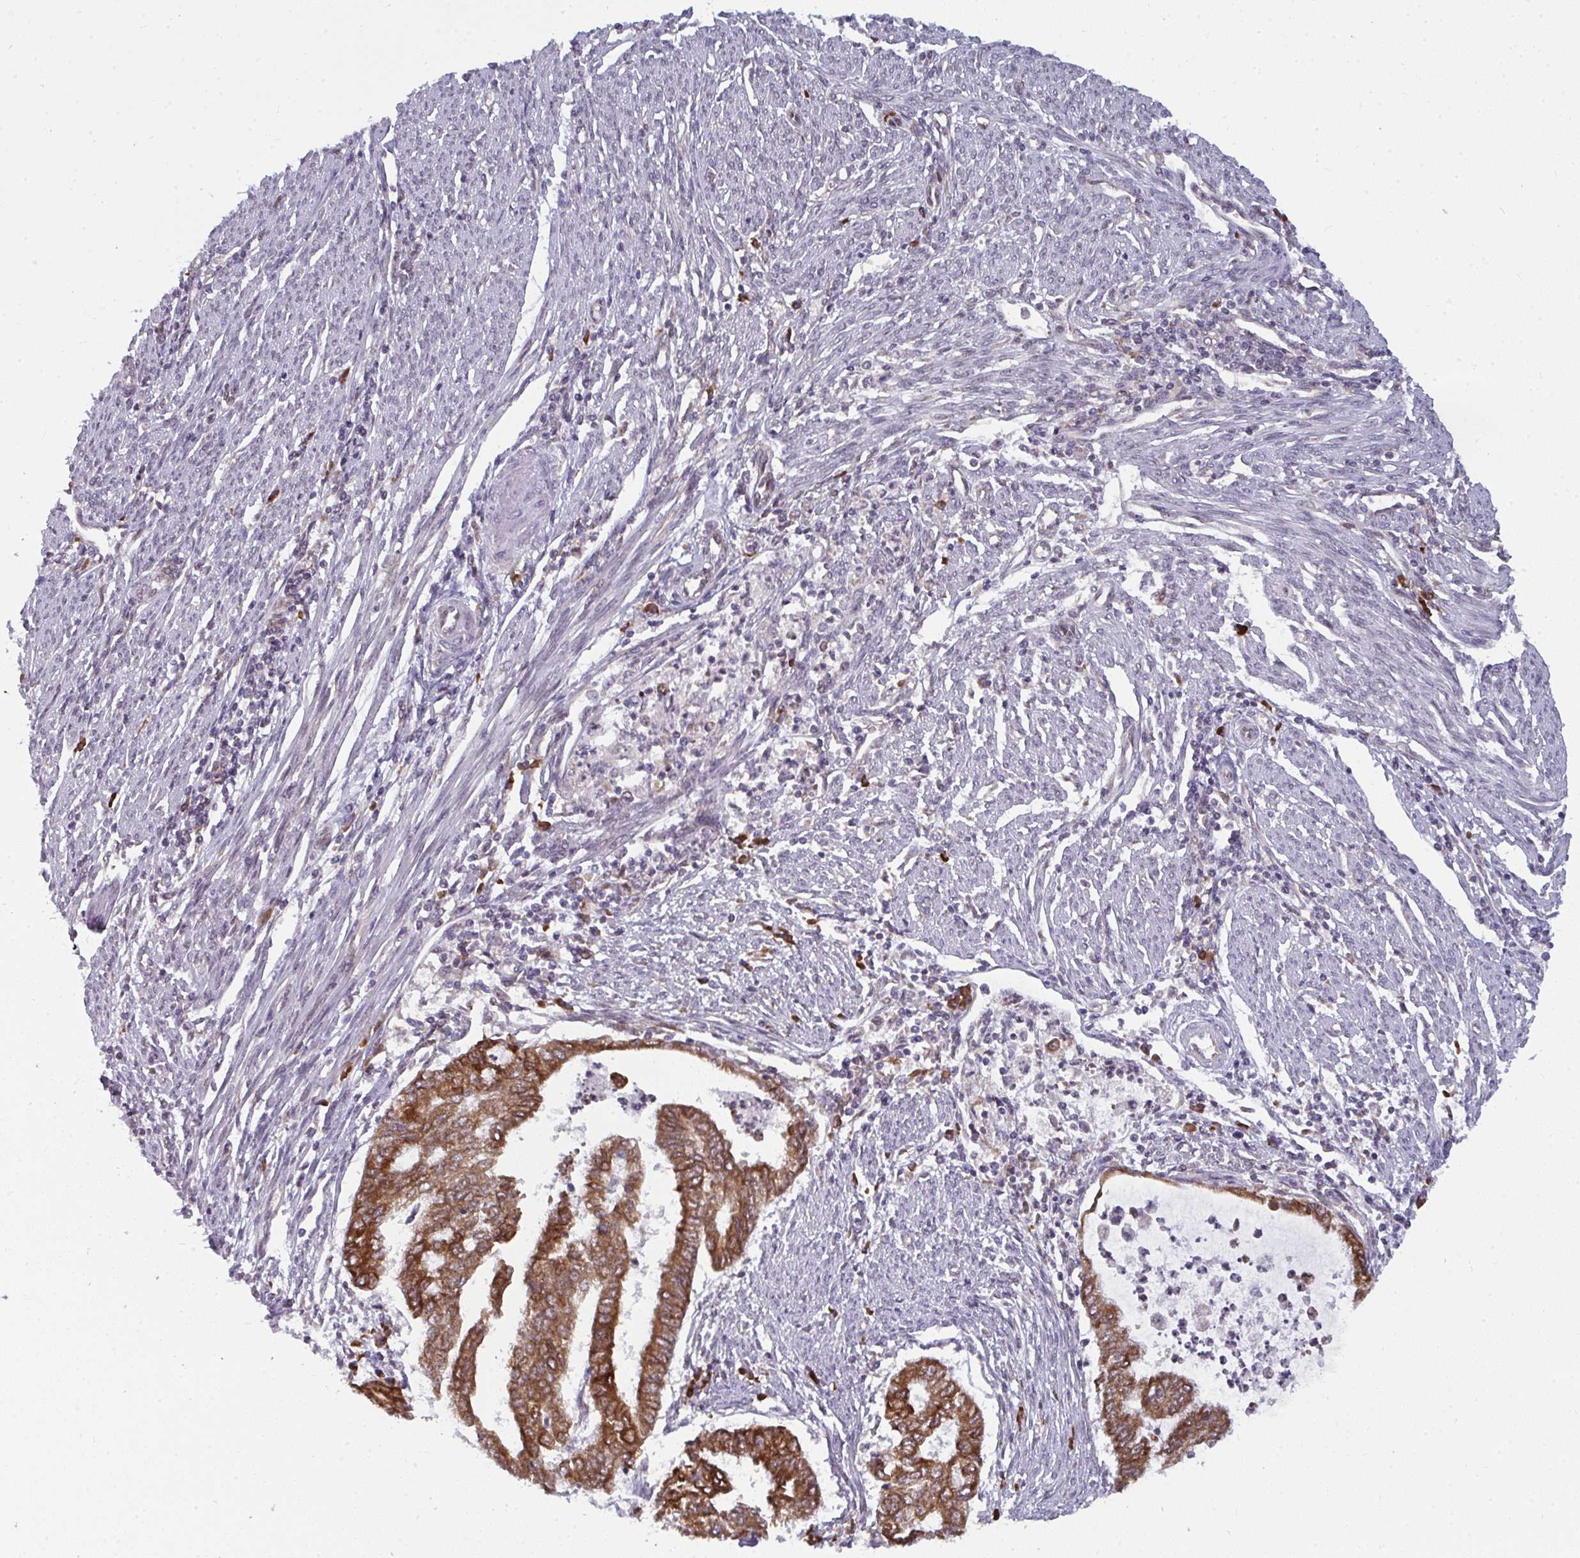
{"staining": {"intensity": "moderate", "quantity": ">75%", "location": "cytoplasmic/membranous"}, "tissue": "endometrial cancer", "cell_type": "Tumor cells", "image_type": "cancer", "snomed": [{"axis": "morphology", "description": "Adenocarcinoma, NOS"}, {"axis": "topography", "description": "Endometrium"}], "caption": "IHC of endometrial cancer (adenocarcinoma) displays medium levels of moderate cytoplasmic/membranous expression in approximately >75% of tumor cells.", "gene": "LYSMD4", "patient": {"sex": "female", "age": 79}}